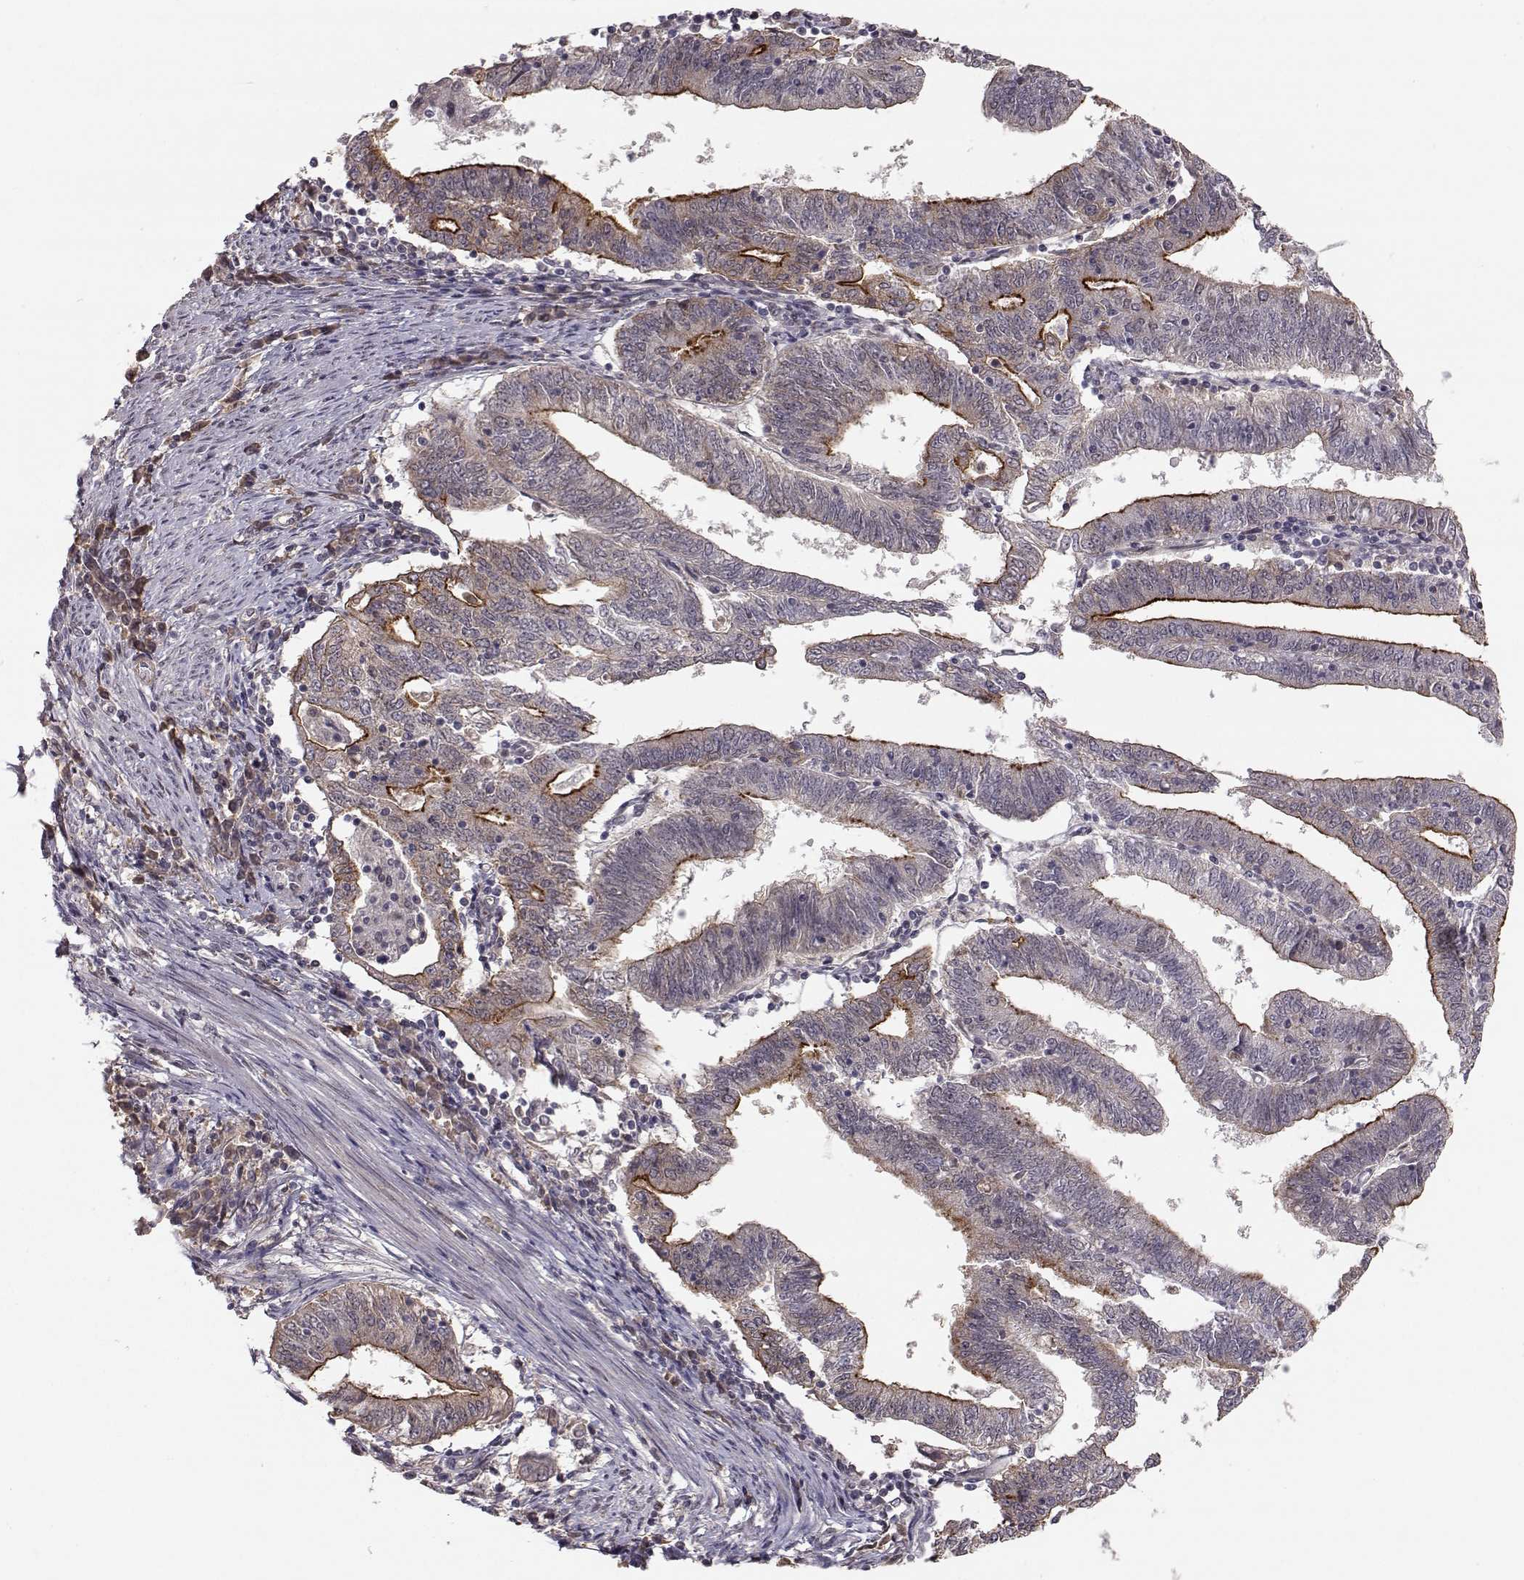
{"staining": {"intensity": "strong", "quantity": "<25%", "location": "cytoplasmic/membranous"}, "tissue": "endometrial cancer", "cell_type": "Tumor cells", "image_type": "cancer", "snomed": [{"axis": "morphology", "description": "Adenocarcinoma, NOS"}, {"axis": "topography", "description": "Endometrium"}], "caption": "Immunohistochemistry of adenocarcinoma (endometrial) exhibits medium levels of strong cytoplasmic/membranous positivity in approximately <25% of tumor cells.", "gene": "PLEKHG3", "patient": {"sex": "female", "age": 82}}